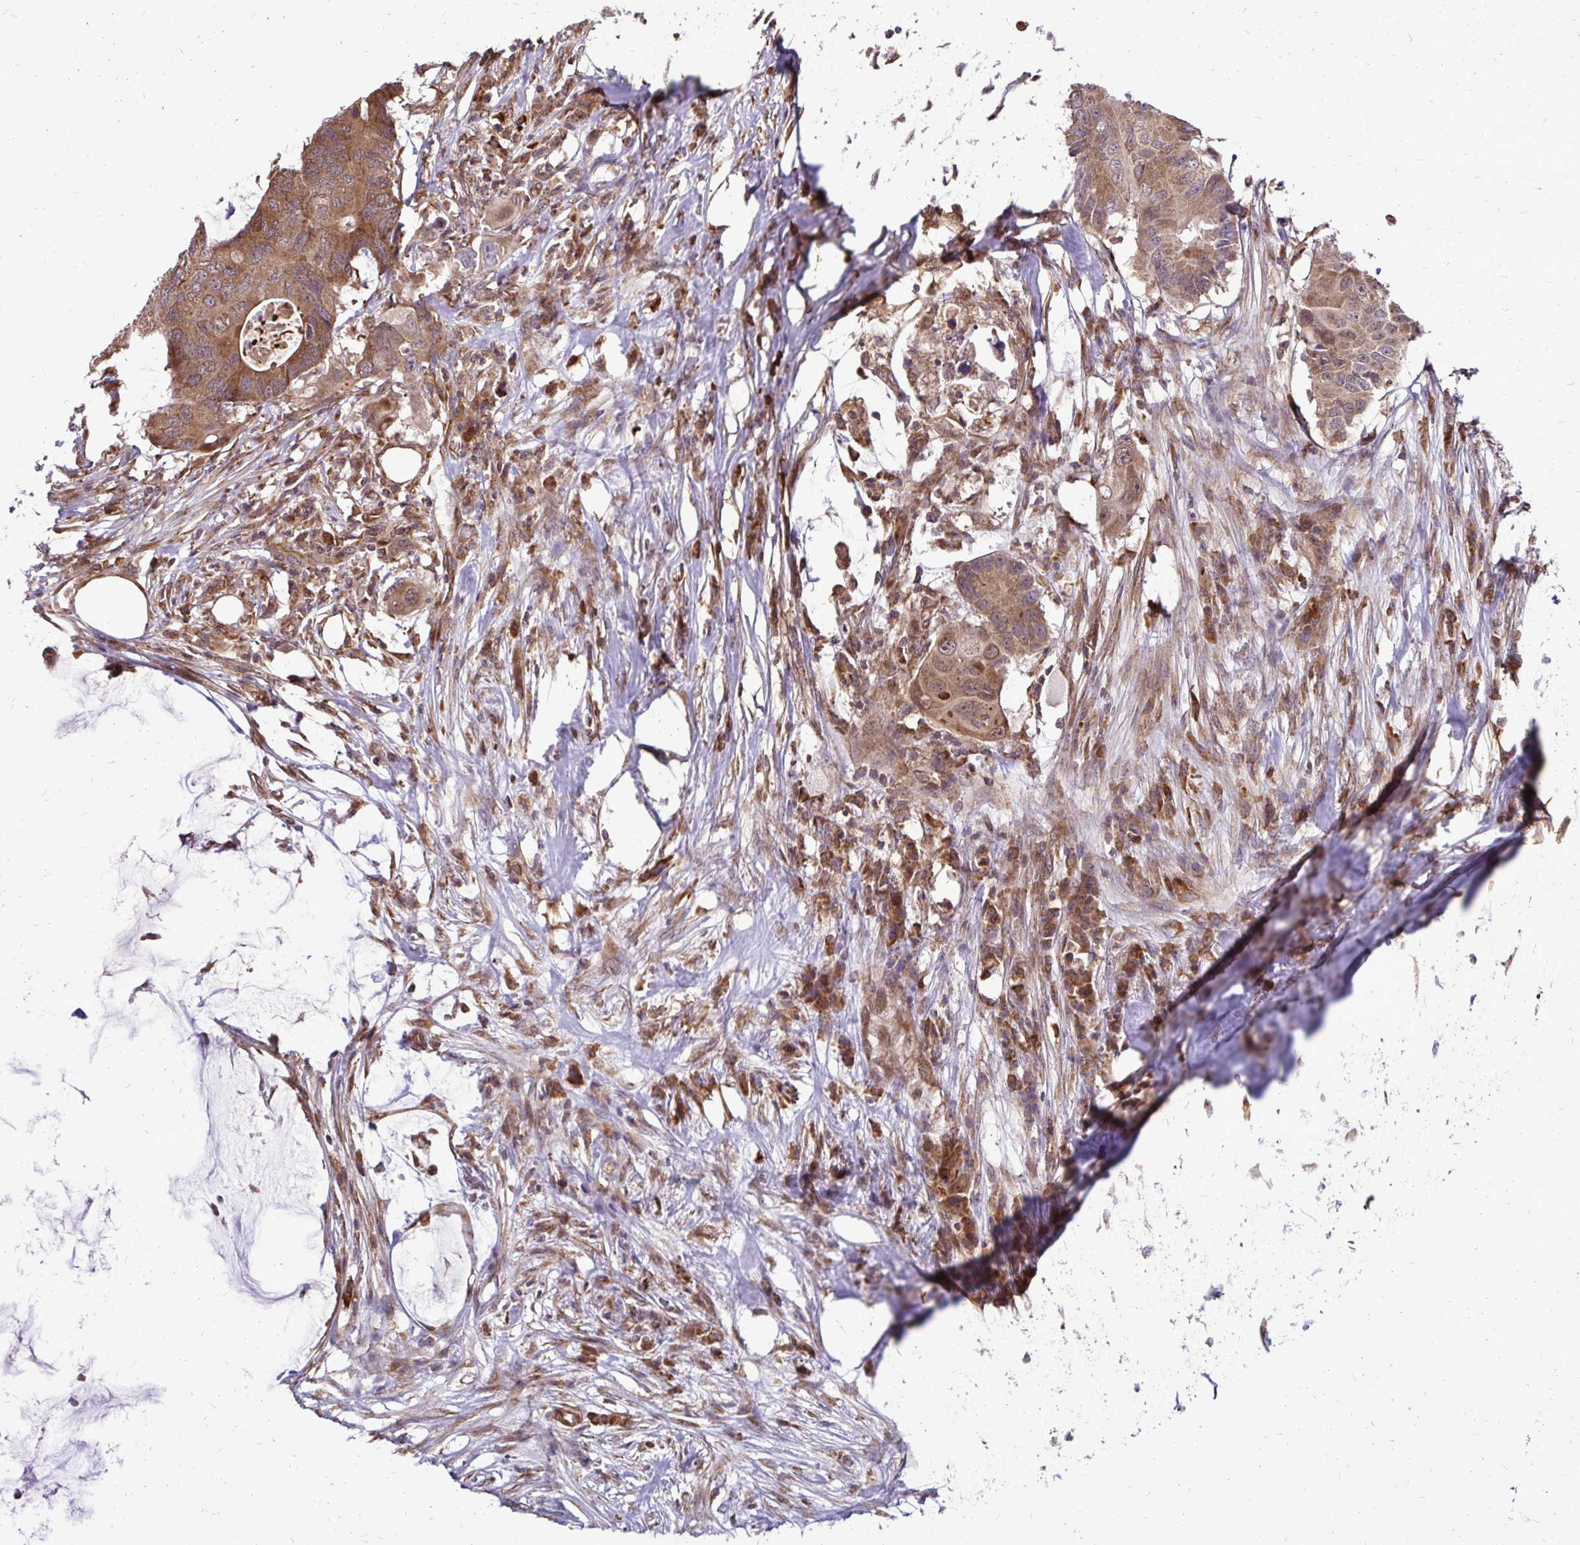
{"staining": {"intensity": "moderate", "quantity": ">75%", "location": "cytoplasmic/membranous"}, "tissue": "colorectal cancer", "cell_type": "Tumor cells", "image_type": "cancer", "snomed": [{"axis": "morphology", "description": "Adenocarcinoma, NOS"}, {"axis": "topography", "description": "Colon"}], "caption": "A brown stain highlights moderate cytoplasmic/membranous expression of a protein in human colorectal cancer tumor cells. (DAB (3,3'-diaminobenzidine) = brown stain, brightfield microscopy at high magnification).", "gene": "FMR1", "patient": {"sex": "male", "age": 71}}